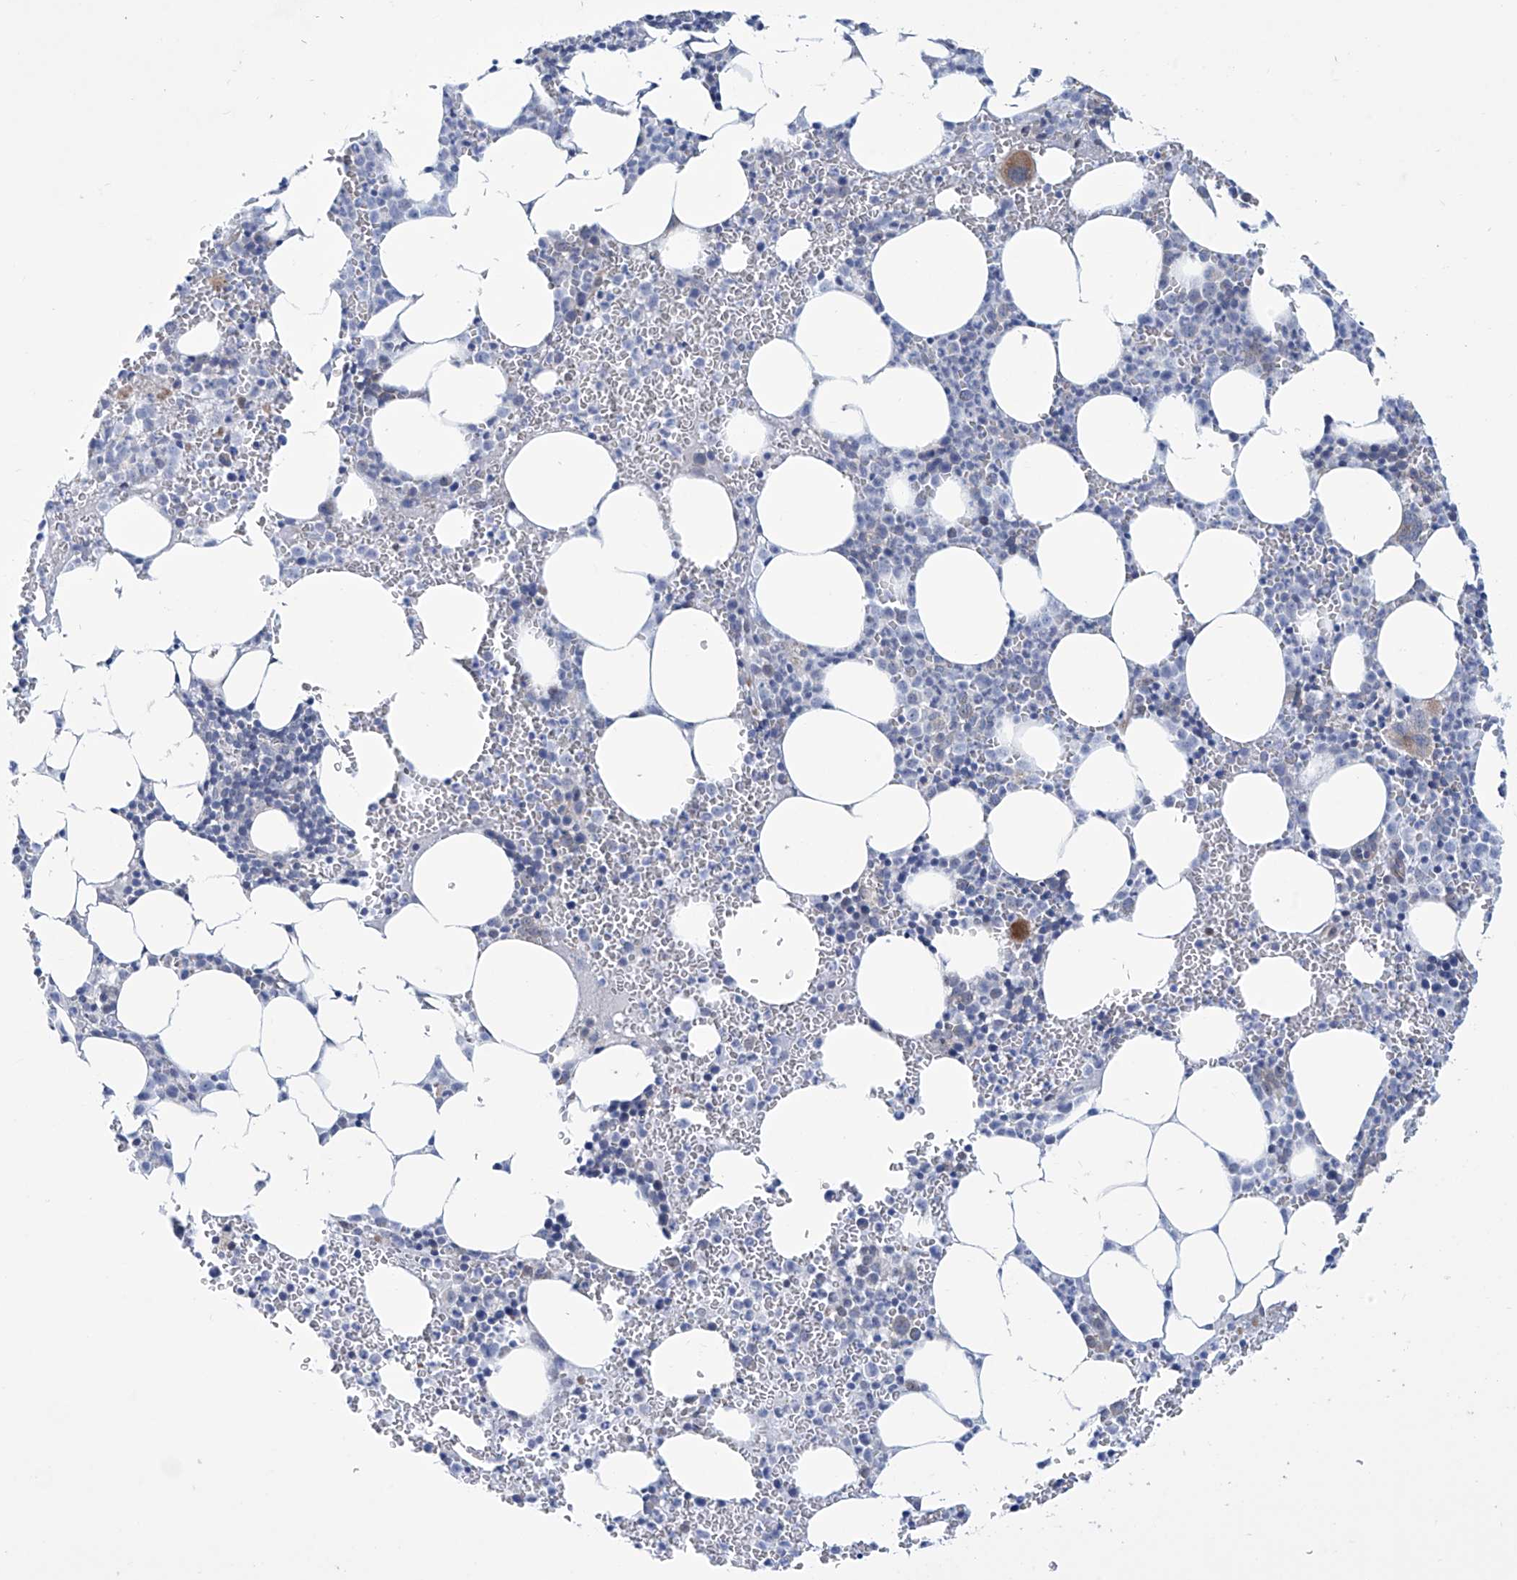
{"staining": {"intensity": "moderate", "quantity": "<25%", "location": "cytoplasmic/membranous"}, "tissue": "bone marrow", "cell_type": "Hematopoietic cells", "image_type": "normal", "snomed": [{"axis": "morphology", "description": "Normal tissue, NOS"}, {"axis": "topography", "description": "Bone marrow"}], "caption": "A micrograph showing moderate cytoplasmic/membranous expression in about <25% of hematopoietic cells in benign bone marrow, as visualized by brown immunohistochemical staining.", "gene": "TRIM60", "patient": {"sex": "female", "age": 78}}